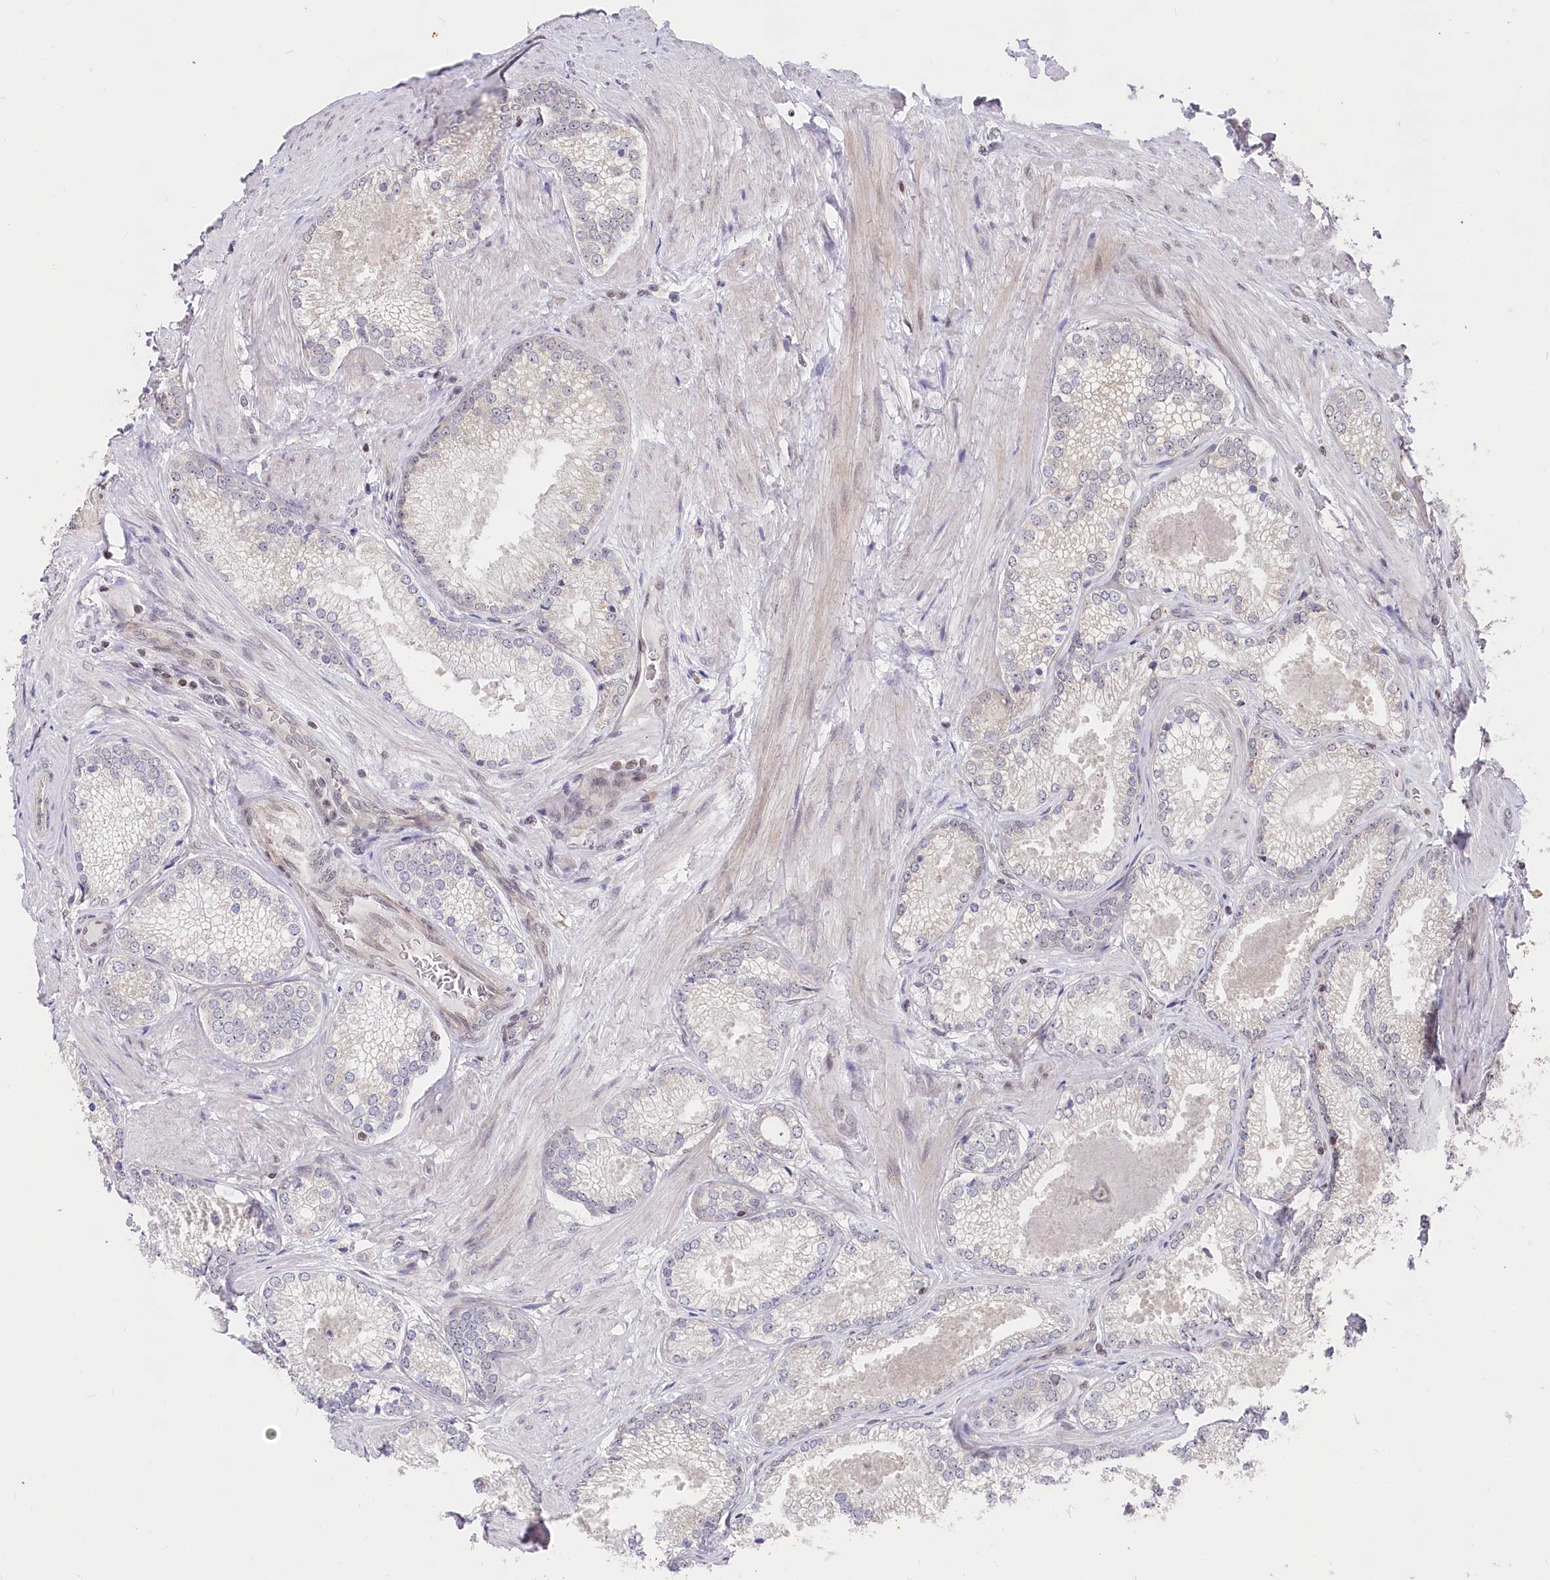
{"staining": {"intensity": "negative", "quantity": "none", "location": "none"}, "tissue": "prostate cancer", "cell_type": "Tumor cells", "image_type": "cancer", "snomed": [{"axis": "morphology", "description": "Adenocarcinoma, High grade"}, {"axis": "topography", "description": "Prostate"}], "caption": "The image reveals no staining of tumor cells in prostate high-grade adenocarcinoma.", "gene": "CGGBP1", "patient": {"sex": "male", "age": 66}}